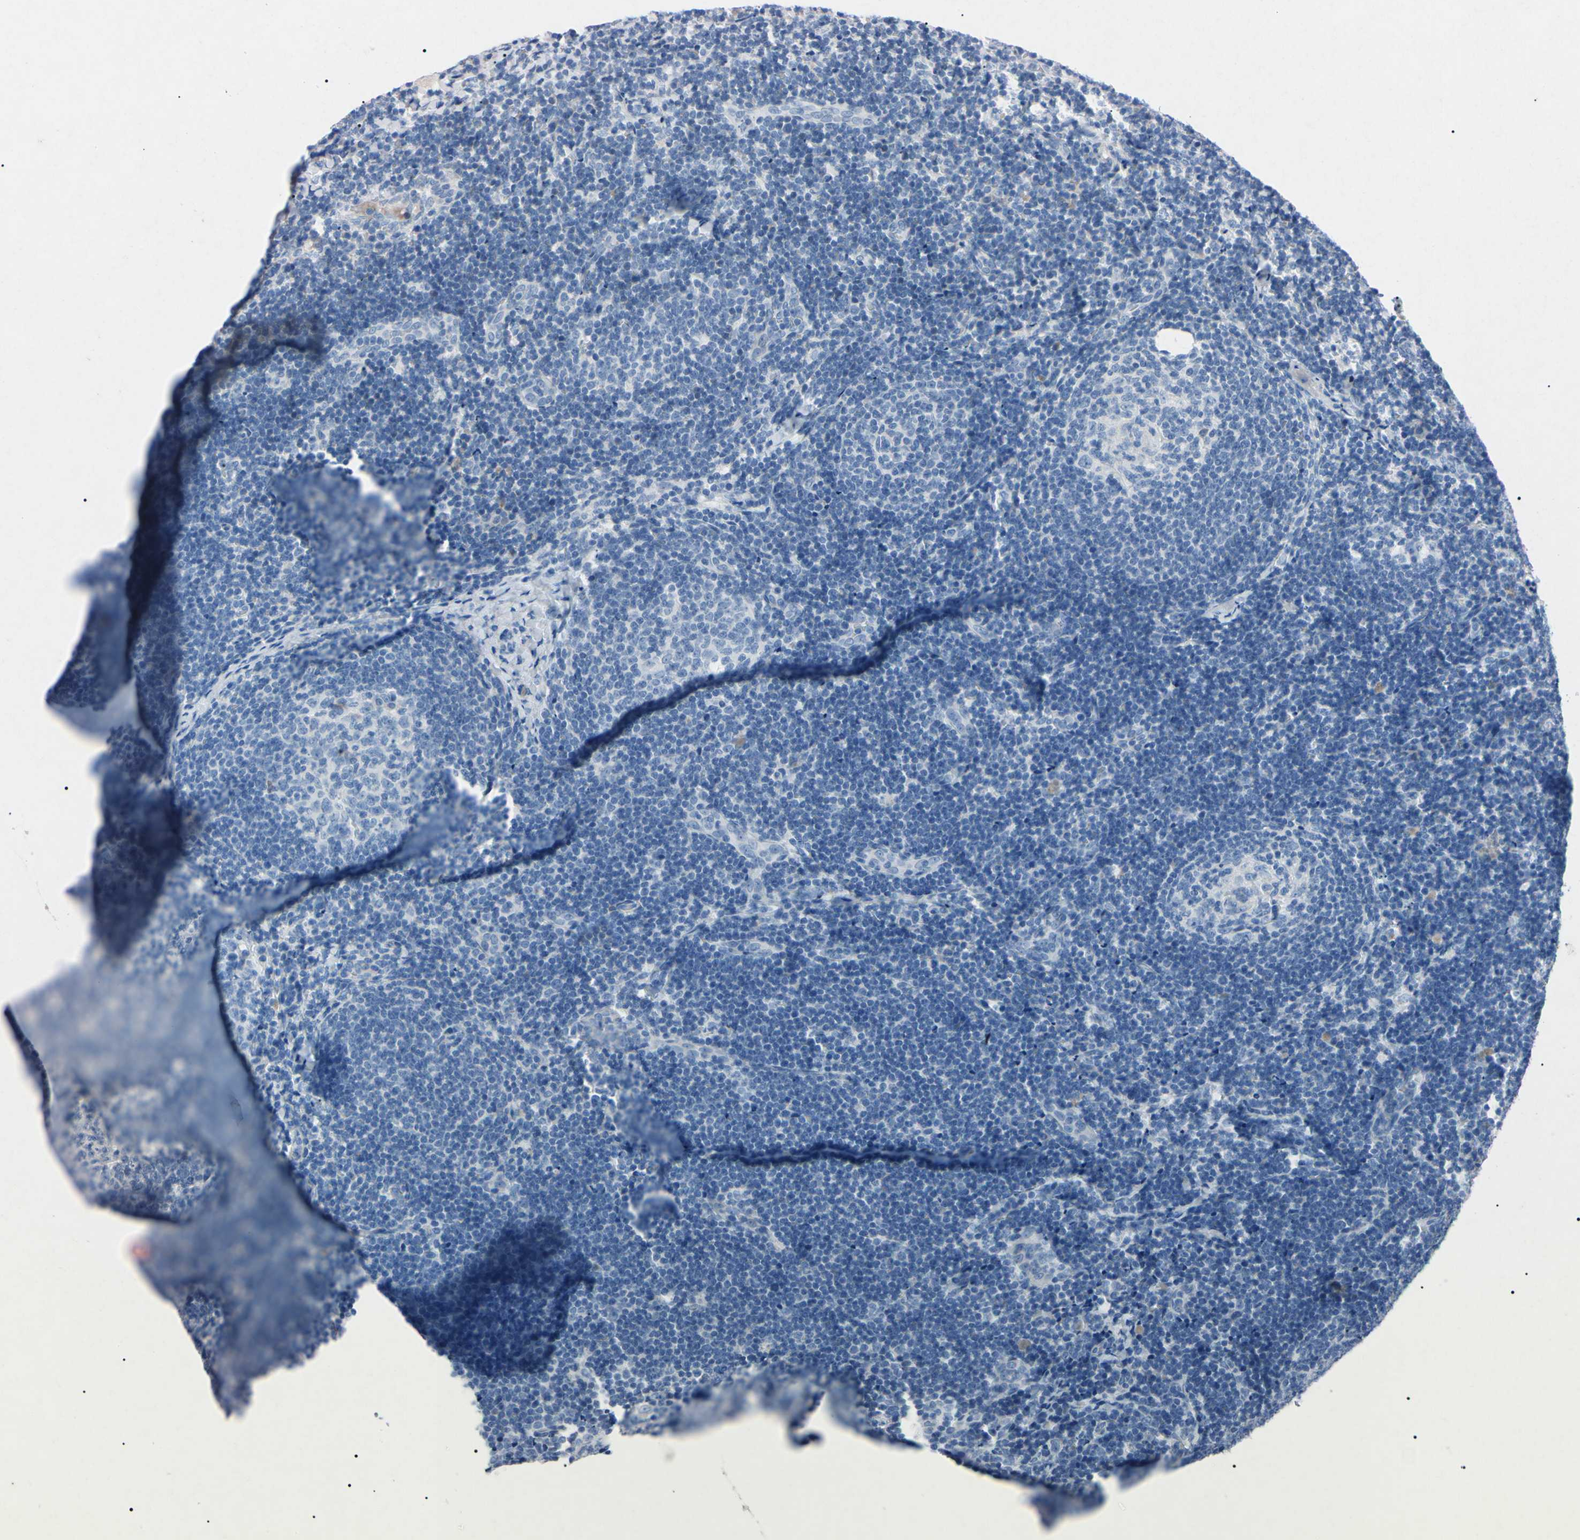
{"staining": {"intensity": "negative", "quantity": "none", "location": "none"}, "tissue": "lymph node", "cell_type": "Germinal center cells", "image_type": "normal", "snomed": [{"axis": "morphology", "description": "Normal tissue, NOS"}, {"axis": "topography", "description": "Lymph node"}], "caption": "This micrograph is of normal lymph node stained with immunohistochemistry (IHC) to label a protein in brown with the nuclei are counter-stained blue. There is no expression in germinal center cells.", "gene": "ELN", "patient": {"sex": "female", "age": 14}}